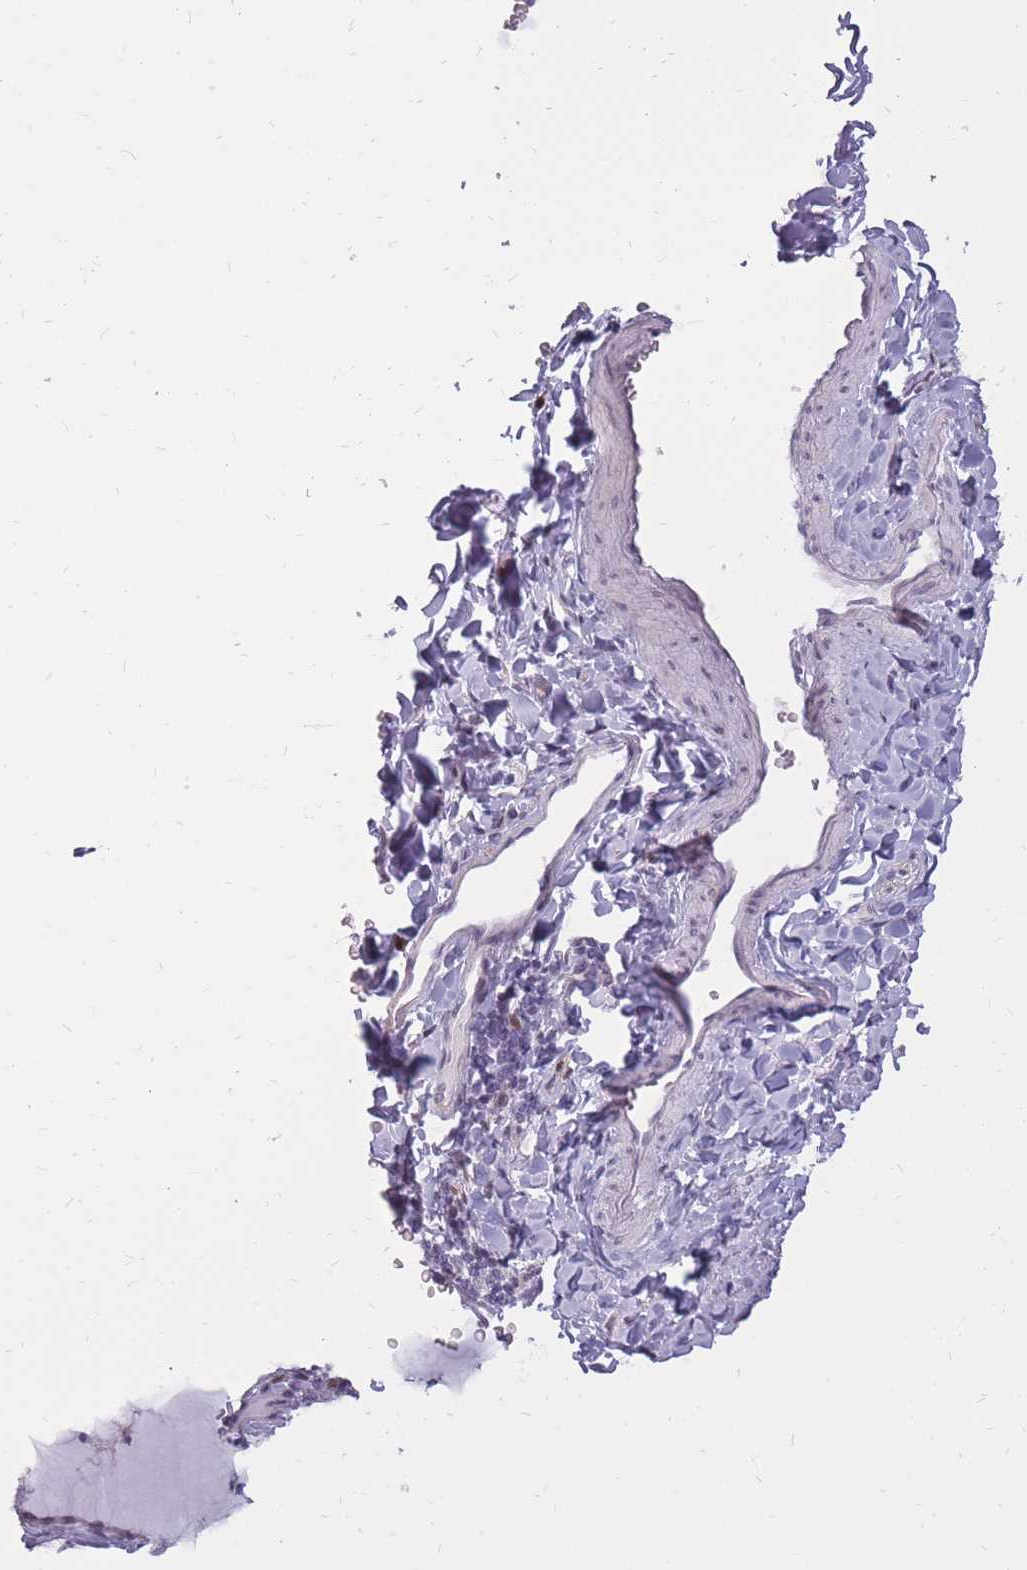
{"staining": {"intensity": "negative", "quantity": "none", "location": "none"}, "tissue": "thyroid gland", "cell_type": "Glandular cells", "image_type": "normal", "snomed": [{"axis": "morphology", "description": "Normal tissue, NOS"}, {"axis": "topography", "description": "Thyroid gland"}], "caption": "DAB immunohistochemical staining of benign thyroid gland displays no significant positivity in glandular cells. The staining was performed using DAB to visualize the protein expression in brown, while the nuclei were stained in blue with hematoxylin (Magnification: 20x).", "gene": "POM121C", "patient": {"sex": "female", "age": 31}}